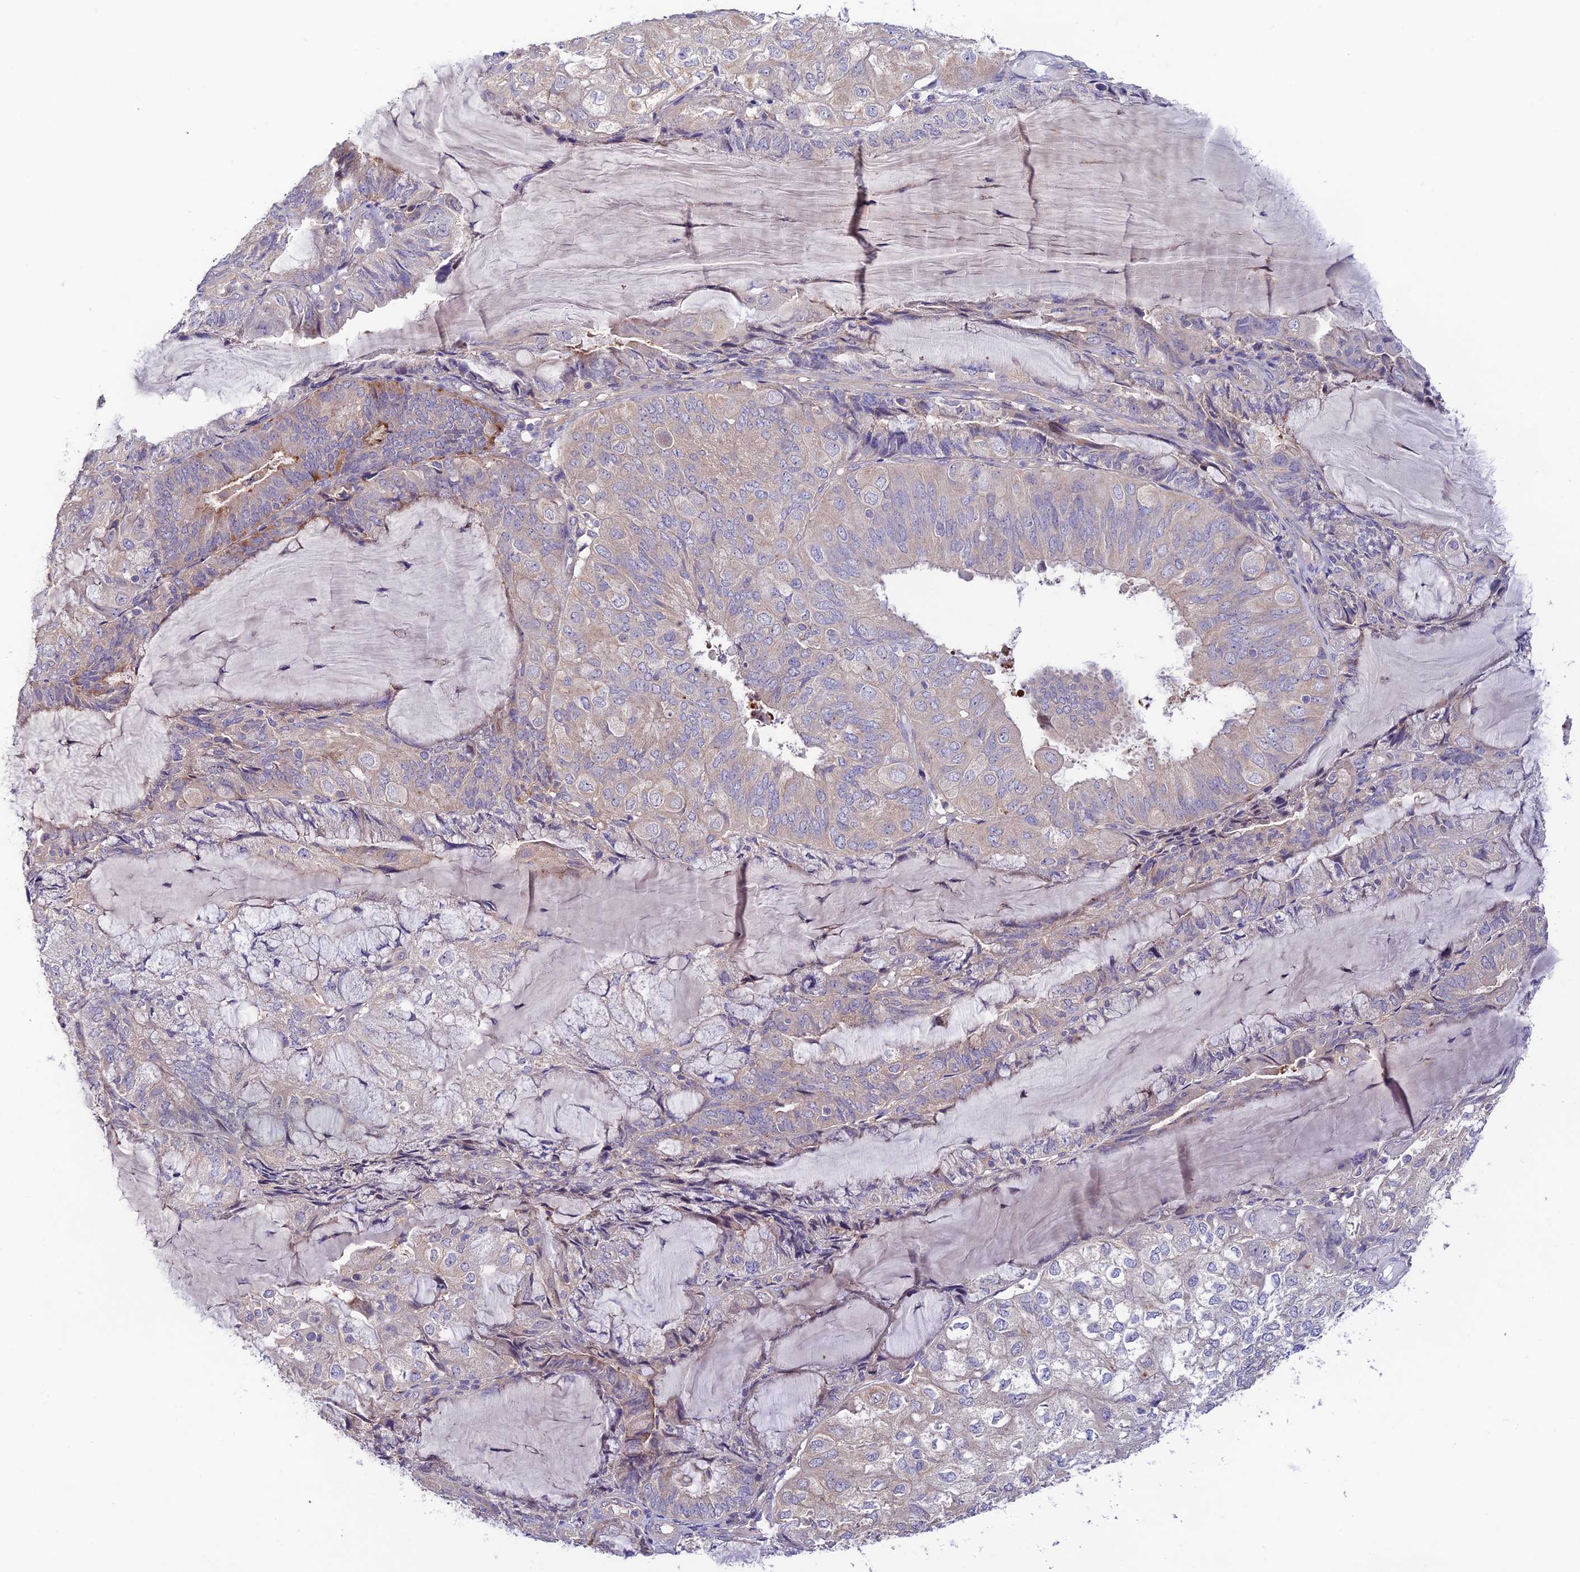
{"staining": {"intensity": "weak", "quantity": "<25%", "location": "cytoplasmic/membranous"}, "tissue": "endometrial cancer", "cell_type": "Tumor cells", "image_type": "cancer", "snomed": [{"axis": "morphology", "description": "Adenocarcinoma, NOS"}, {"axis": "topography", "description": "Endometrium"}], "caption": "The histopathology image displays no significant expression in tumor cells of endometrial cancer. (DAB immunohistochemistry, high magnification).", "gene": "BRME1", "patient": {"sex": "female", "age": 81}}